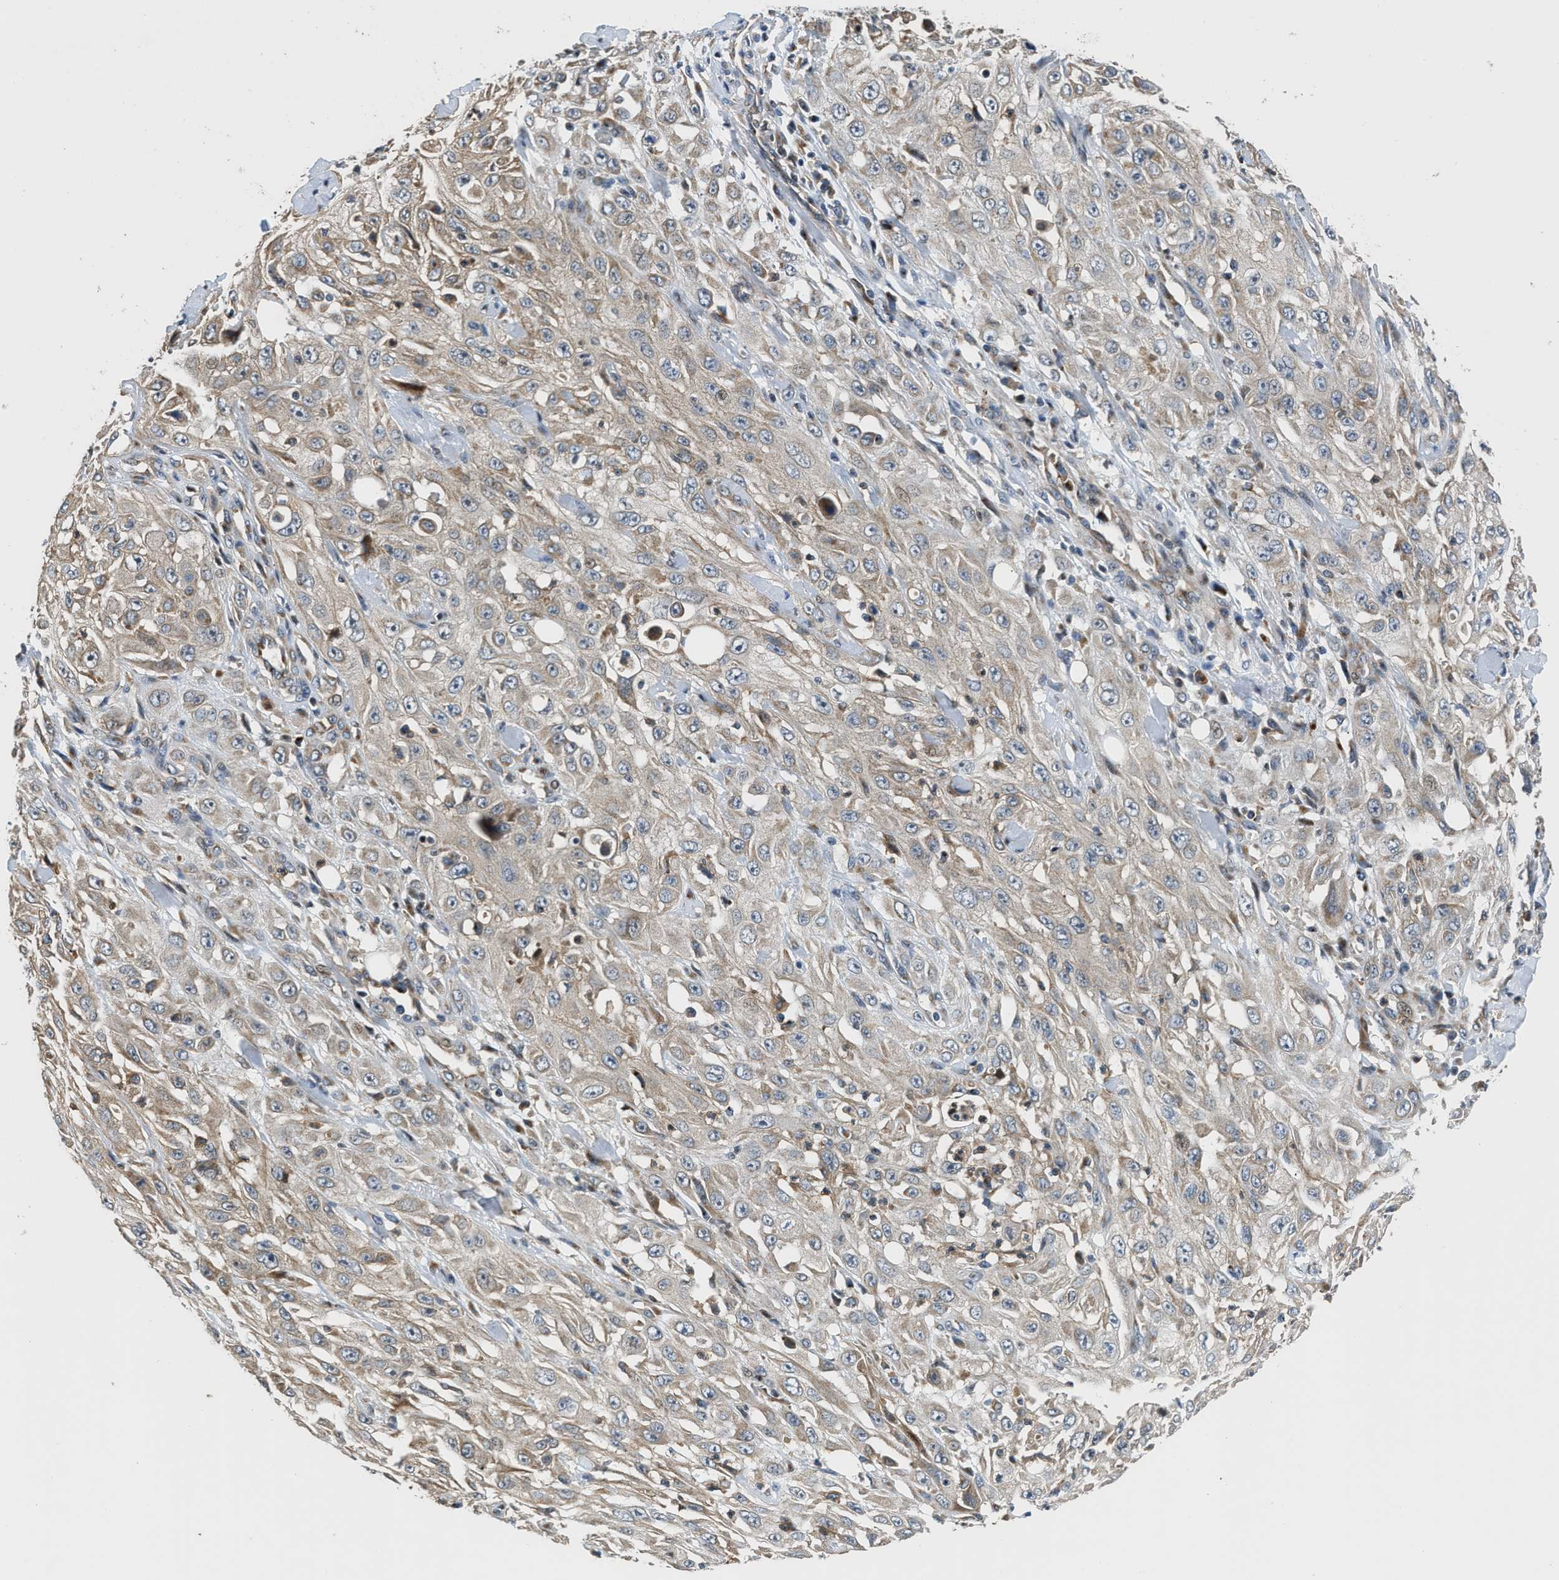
{"staining": {"intensity": "weak", "quantity": ">75%", "location": "cytoplasmic/membranous"}, "tissue": "skin cancer", "cell_type": "Tumor cells", "image_type": "cancer", "snomed": [{"axis": "morphology", "description": "Squamous cell carcinoma, NOS"}, {"axis": "morphology", "description": "Squamous cell carcinoma, metastatic, NOS"}, {"axis": "topography", "description": "Skin"}, {"axis": "topography", "description": "Lymph node"}], "caption": "A high-resolution image shows immunohistochemistry (IHC) staining of metastatic squamous cell carcinoma (skin), which shows weak cytoplasmic/membranous positivity in about >75% of tumor cells. (DAB (3,3'-diaminobenzidine) = brown stain, brightfield microscopy at high magnification).", "gene": "FUT8", "patient": {"sex": "male", "age": 75}}